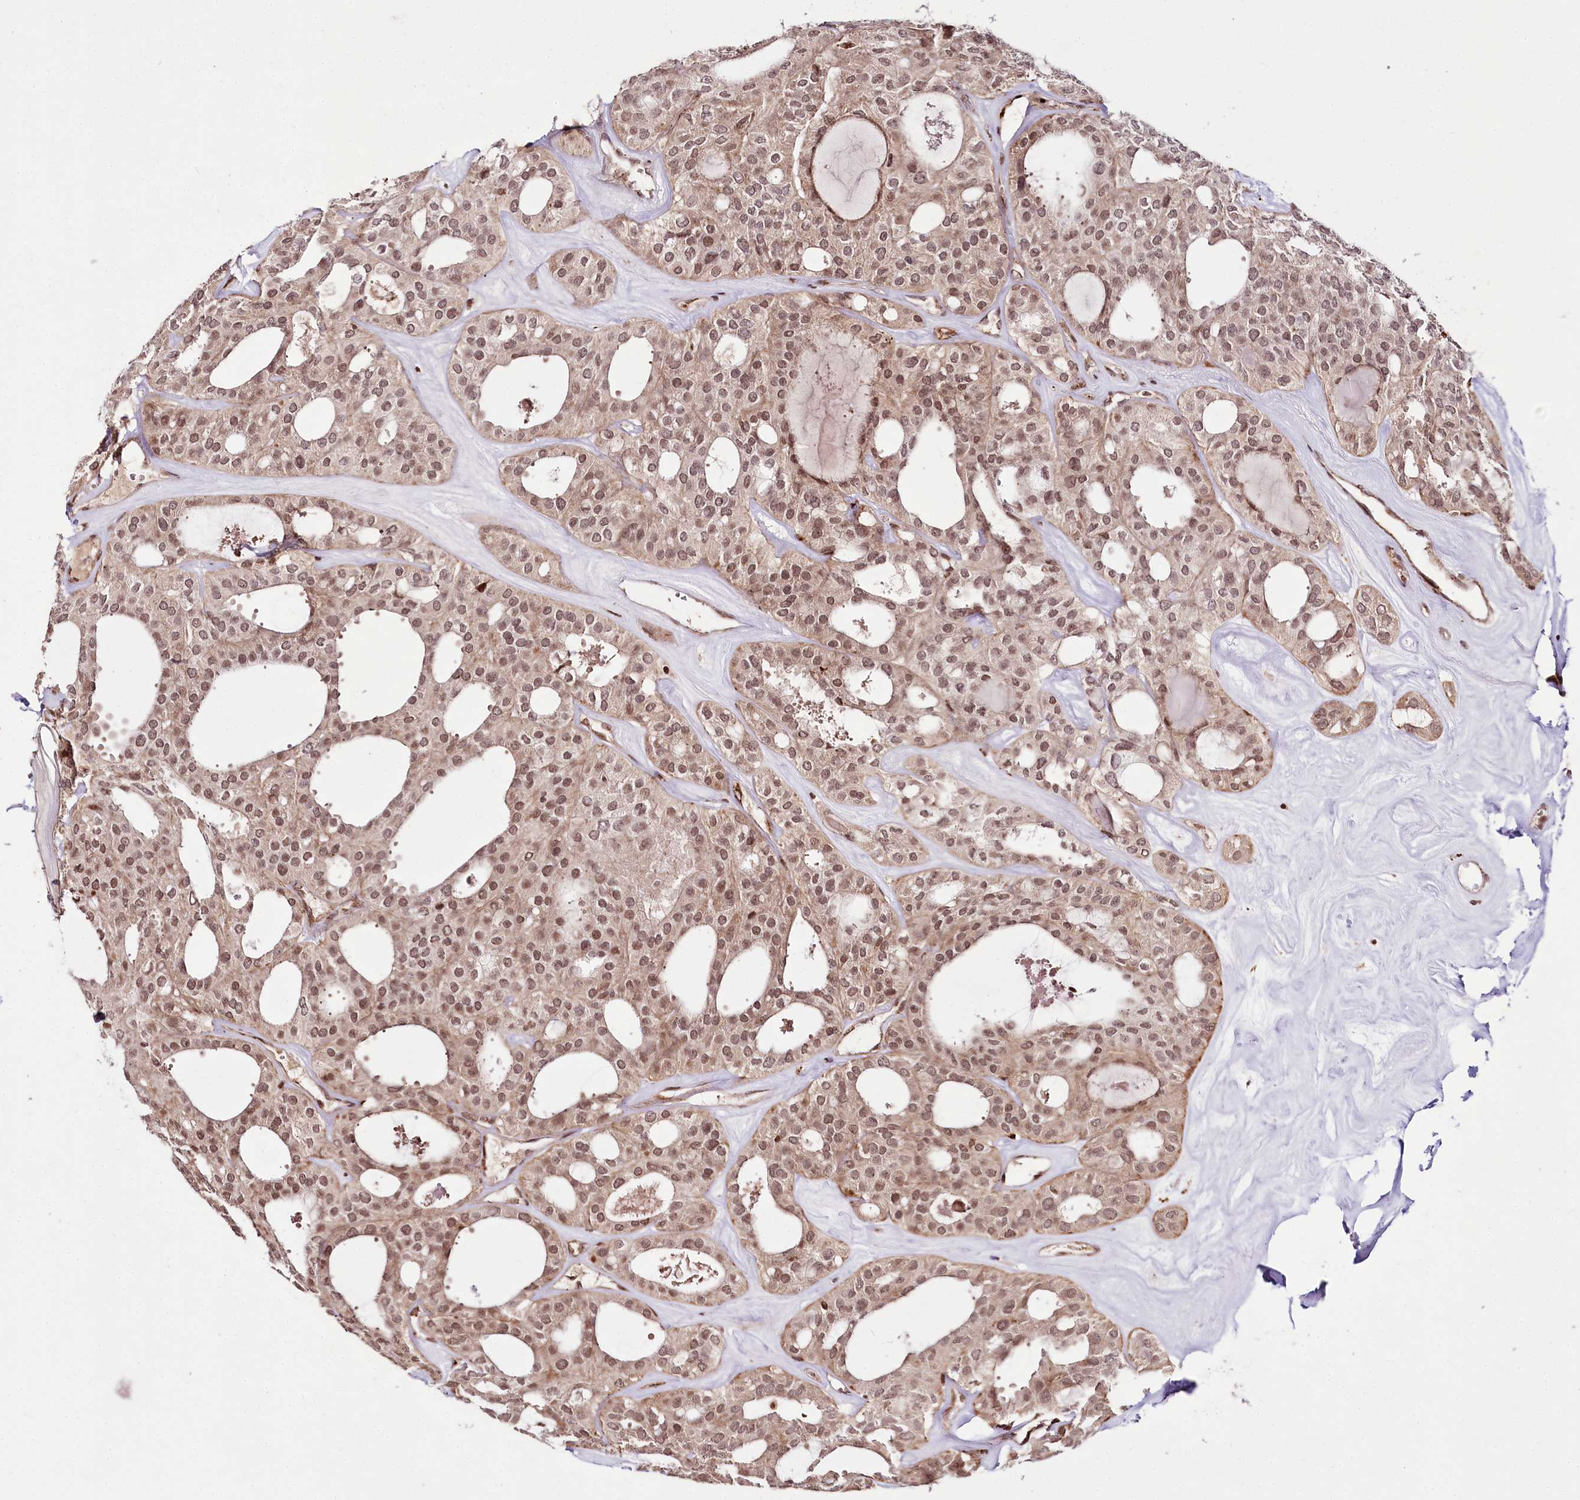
{"staining": {"intensity": "moderate", "quantity": ">75%", "location": "nuclear"}, "tissue": "thyroid cancer", "cell_type": "Tumor cells", "image_type": "cancer", "snomed": [{"axis": "morphology", "description": "Follicular adenoma carcinoma, NOS"}, {"axis": "topography", "description": "Thyroid gland"}], "caption": "A micrograph showing moderate nuclear staining in approximately >75% of tumor cells in thyroid follicular adenoma carcinoma, as visualized by brown immunohistochemical staining.", "gene": "HOXC8", "patient": {"sex": "male", "age": 75}}